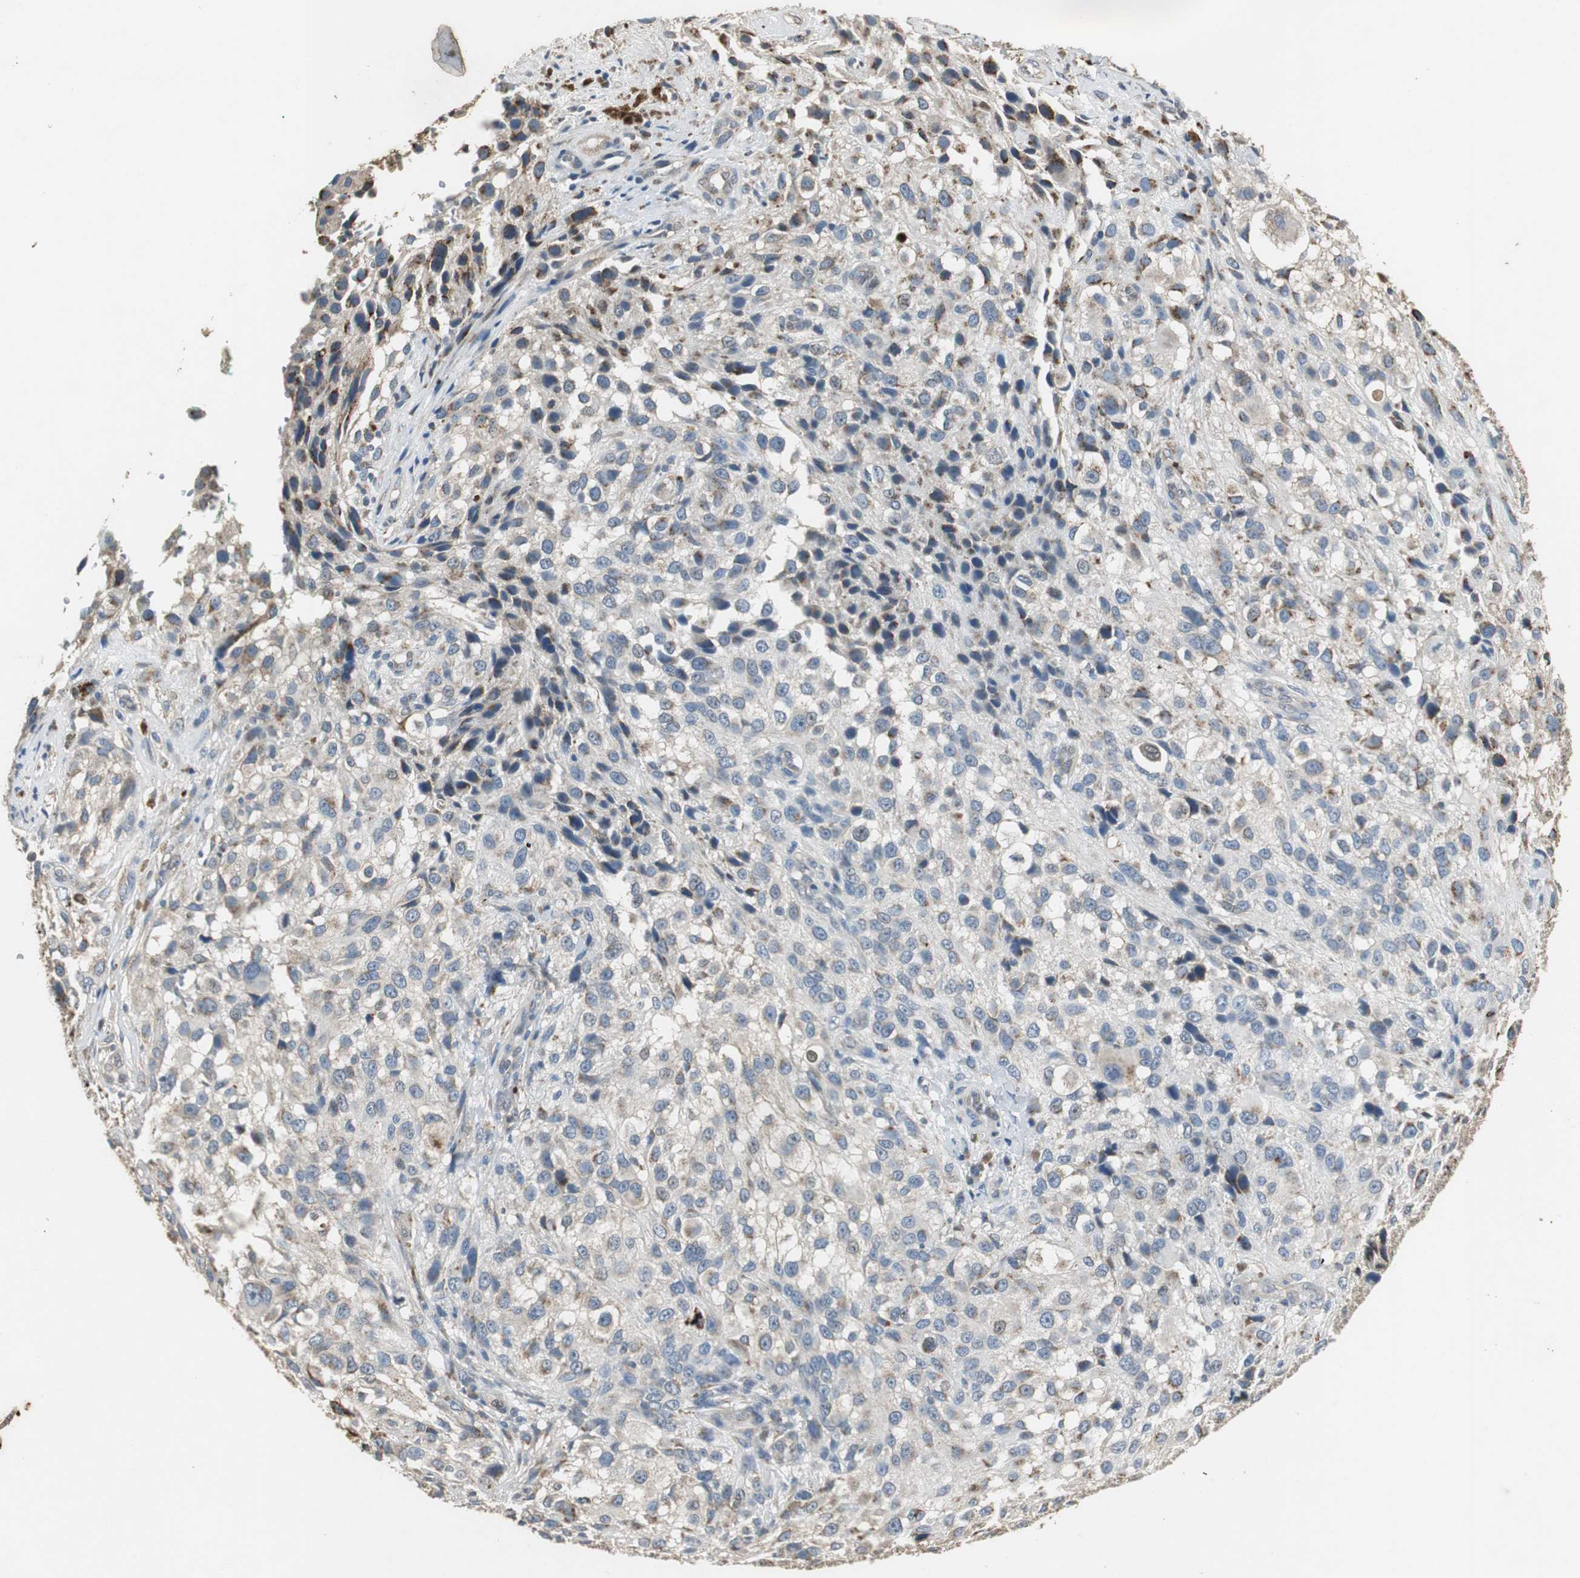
{"staining": {"intensity": "strong", "quantity": "25%-75%", "location": "cytoplasmic/membranous"}, "tissue": "melanoma", "cell_type": "Tumor cells", "image_type": "cancer", "snomed": [{"axis": "morphology", "description": "Necrosis, NOS"}, {"axis": "morphology", "description": "Malignant melanoma, NOS"}, {"axis": "topography", "description": "Skin"}], "caption": "A micrograph of human melanoma stained for a protein shows strong cytoplasmic/membranous brown staining in tumor cells.", "gene": "JTB", "patient": {"sex": "female", "age": 87}}